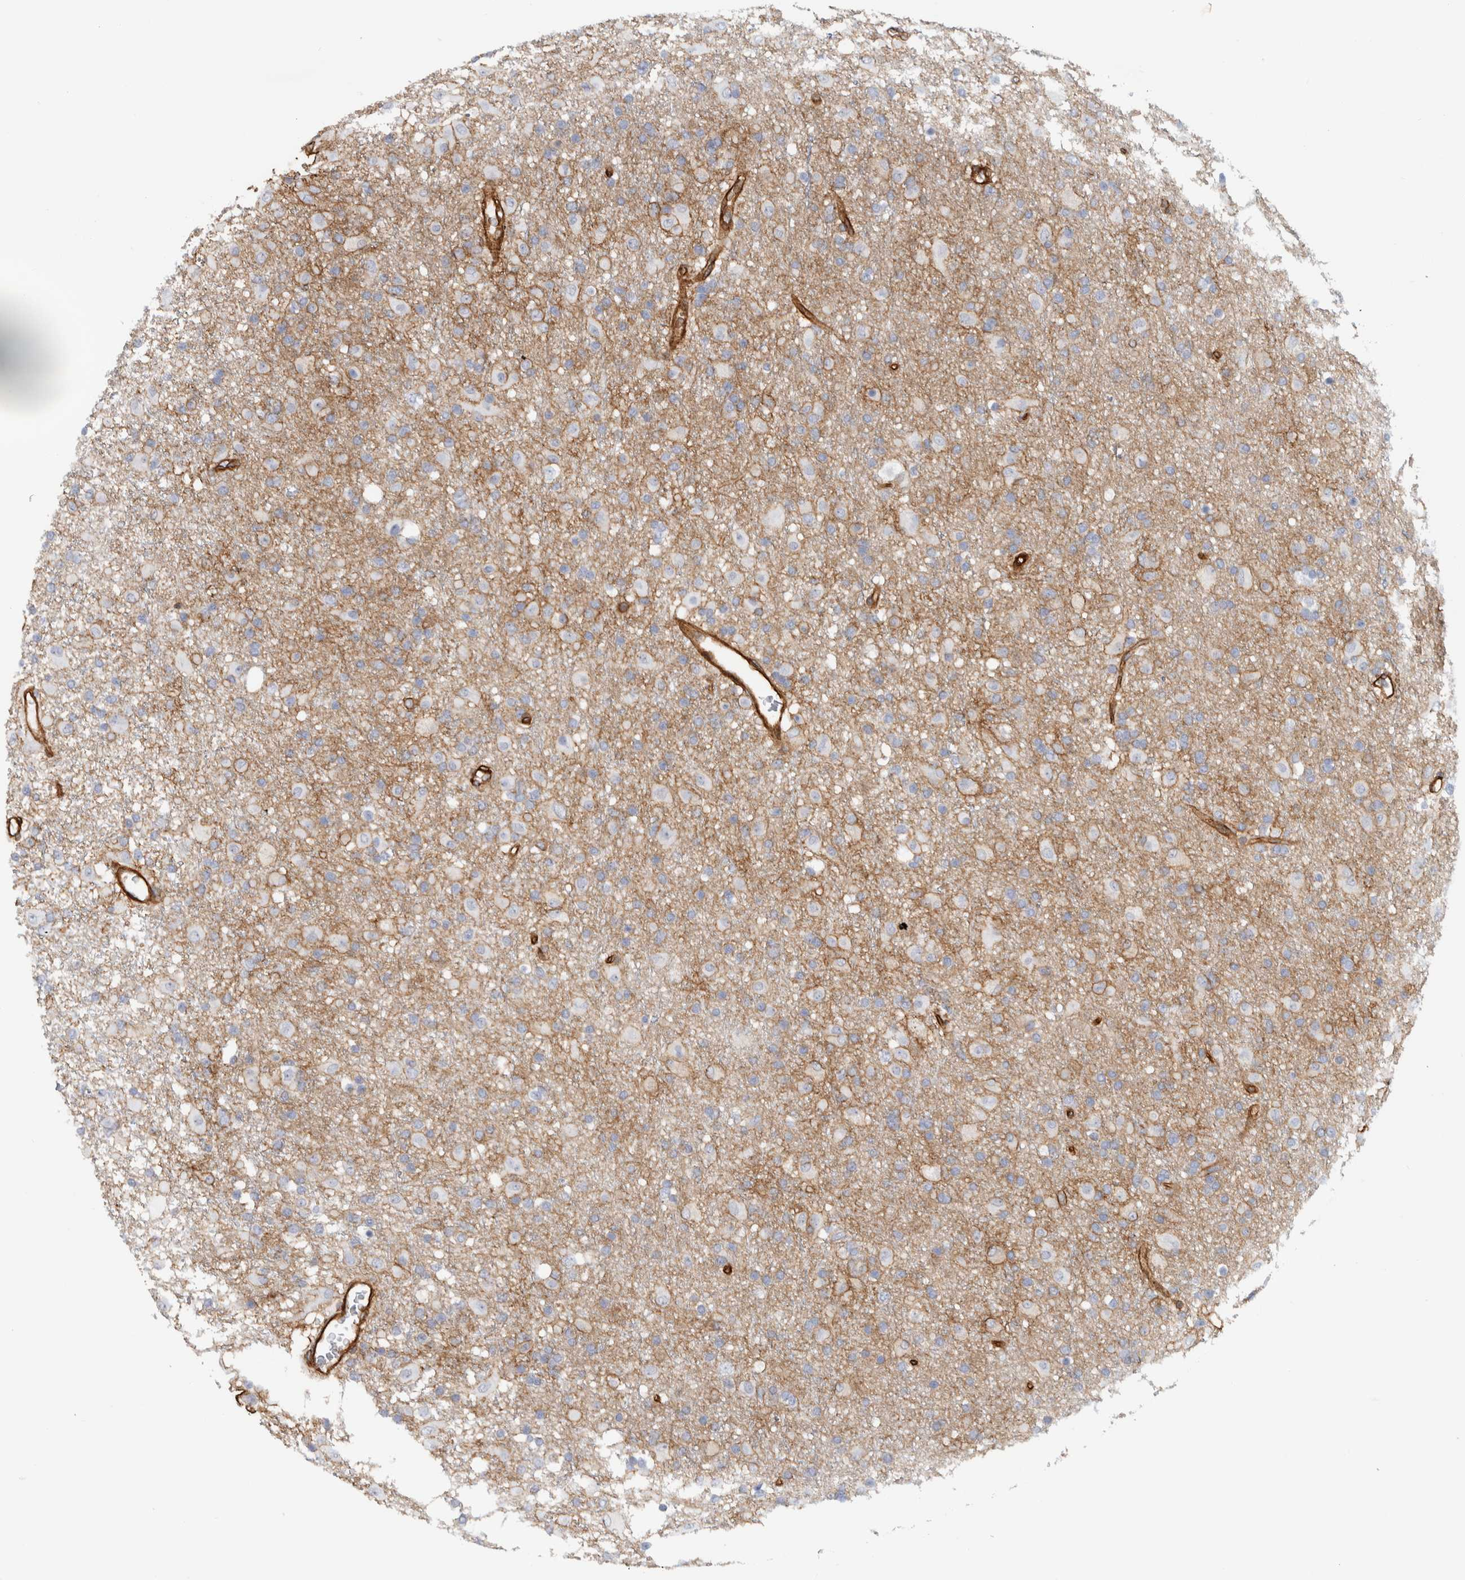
{"staining": {"intensity": "weak", "quantity": "<25%", "location": "cytoplasmic/membranous"}, "tissue": "glioma", "cell_type": "Tumor cells", "image_type": "cancer", "snomed": [{"axis": "morphology", "description": "Glioma, malignant, Low grade"}, {"axis": "topography", "description": "Brain"}], "caption": "This is an immunohistochemistry (IHC) micrograph of low-grade glioma (malignant). There is no positivity in tumor cells.", "gene": "AHNAK", "patient": {"sex": "male", "age": 65}}